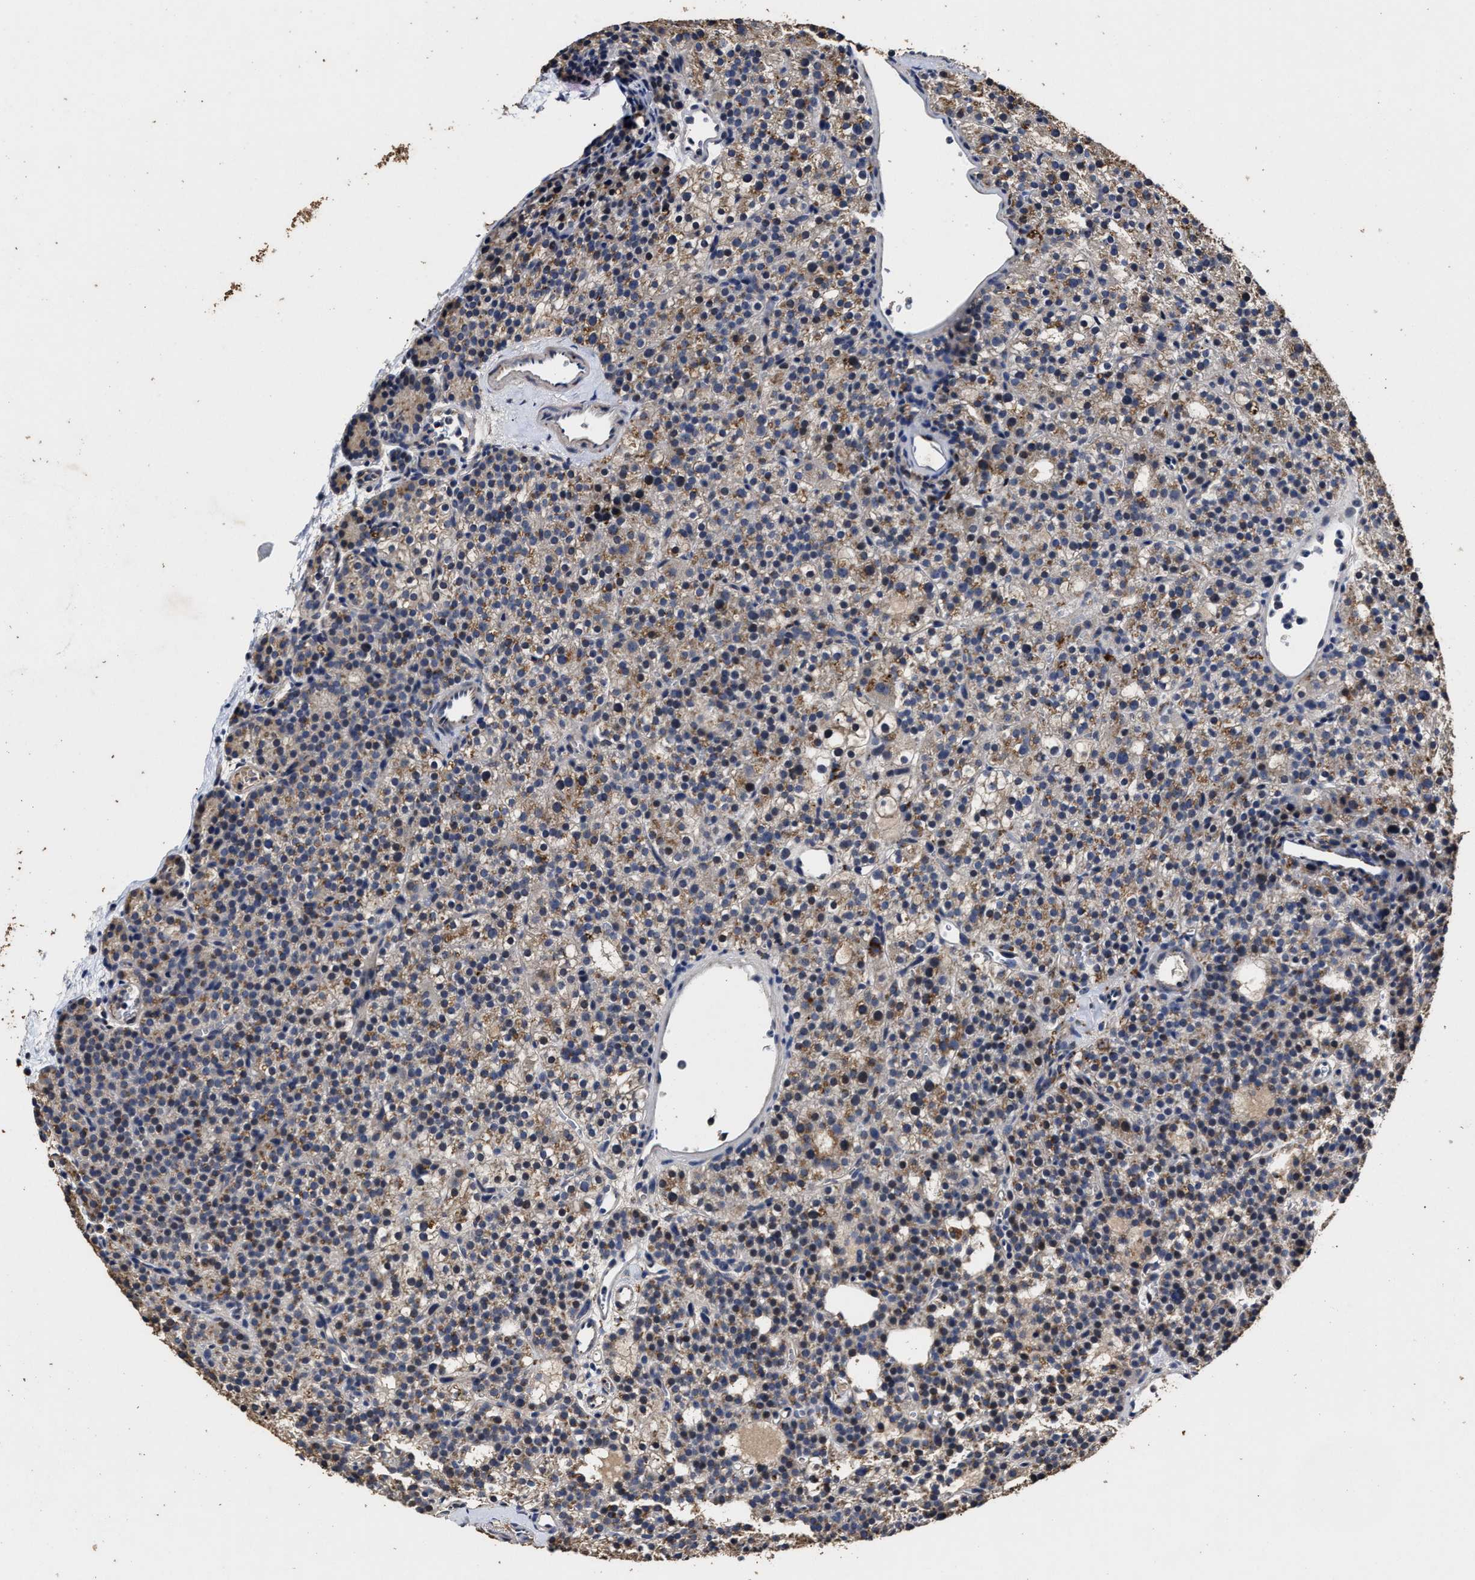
{"staining": {"intensity": "weak", "quantity": ">75%", "location": "cytoplasmic/membranous"}, "tissue": "parathyroid gland", "cell_type": "Glandular cells", "image_type": "normal", "snomed": [{"axis": "morphology", "description": "Normal tissue, NOS"}, {"axis": "morphology", "description": "Adenoma, NOS"}, {"axis": "topography", "description": "Parathyroid gland"}], "caption": "Immunohistochemical staining of unremarkable human parathyroid gland reveals low levels of weak cytoplasmic/membranous staining in about >75% of glandular cells. (Brightfield microscopy of DAB IHC at high magnification).", "gene": "PPM1K", "patient": {"sex": "female", "age": 74}}